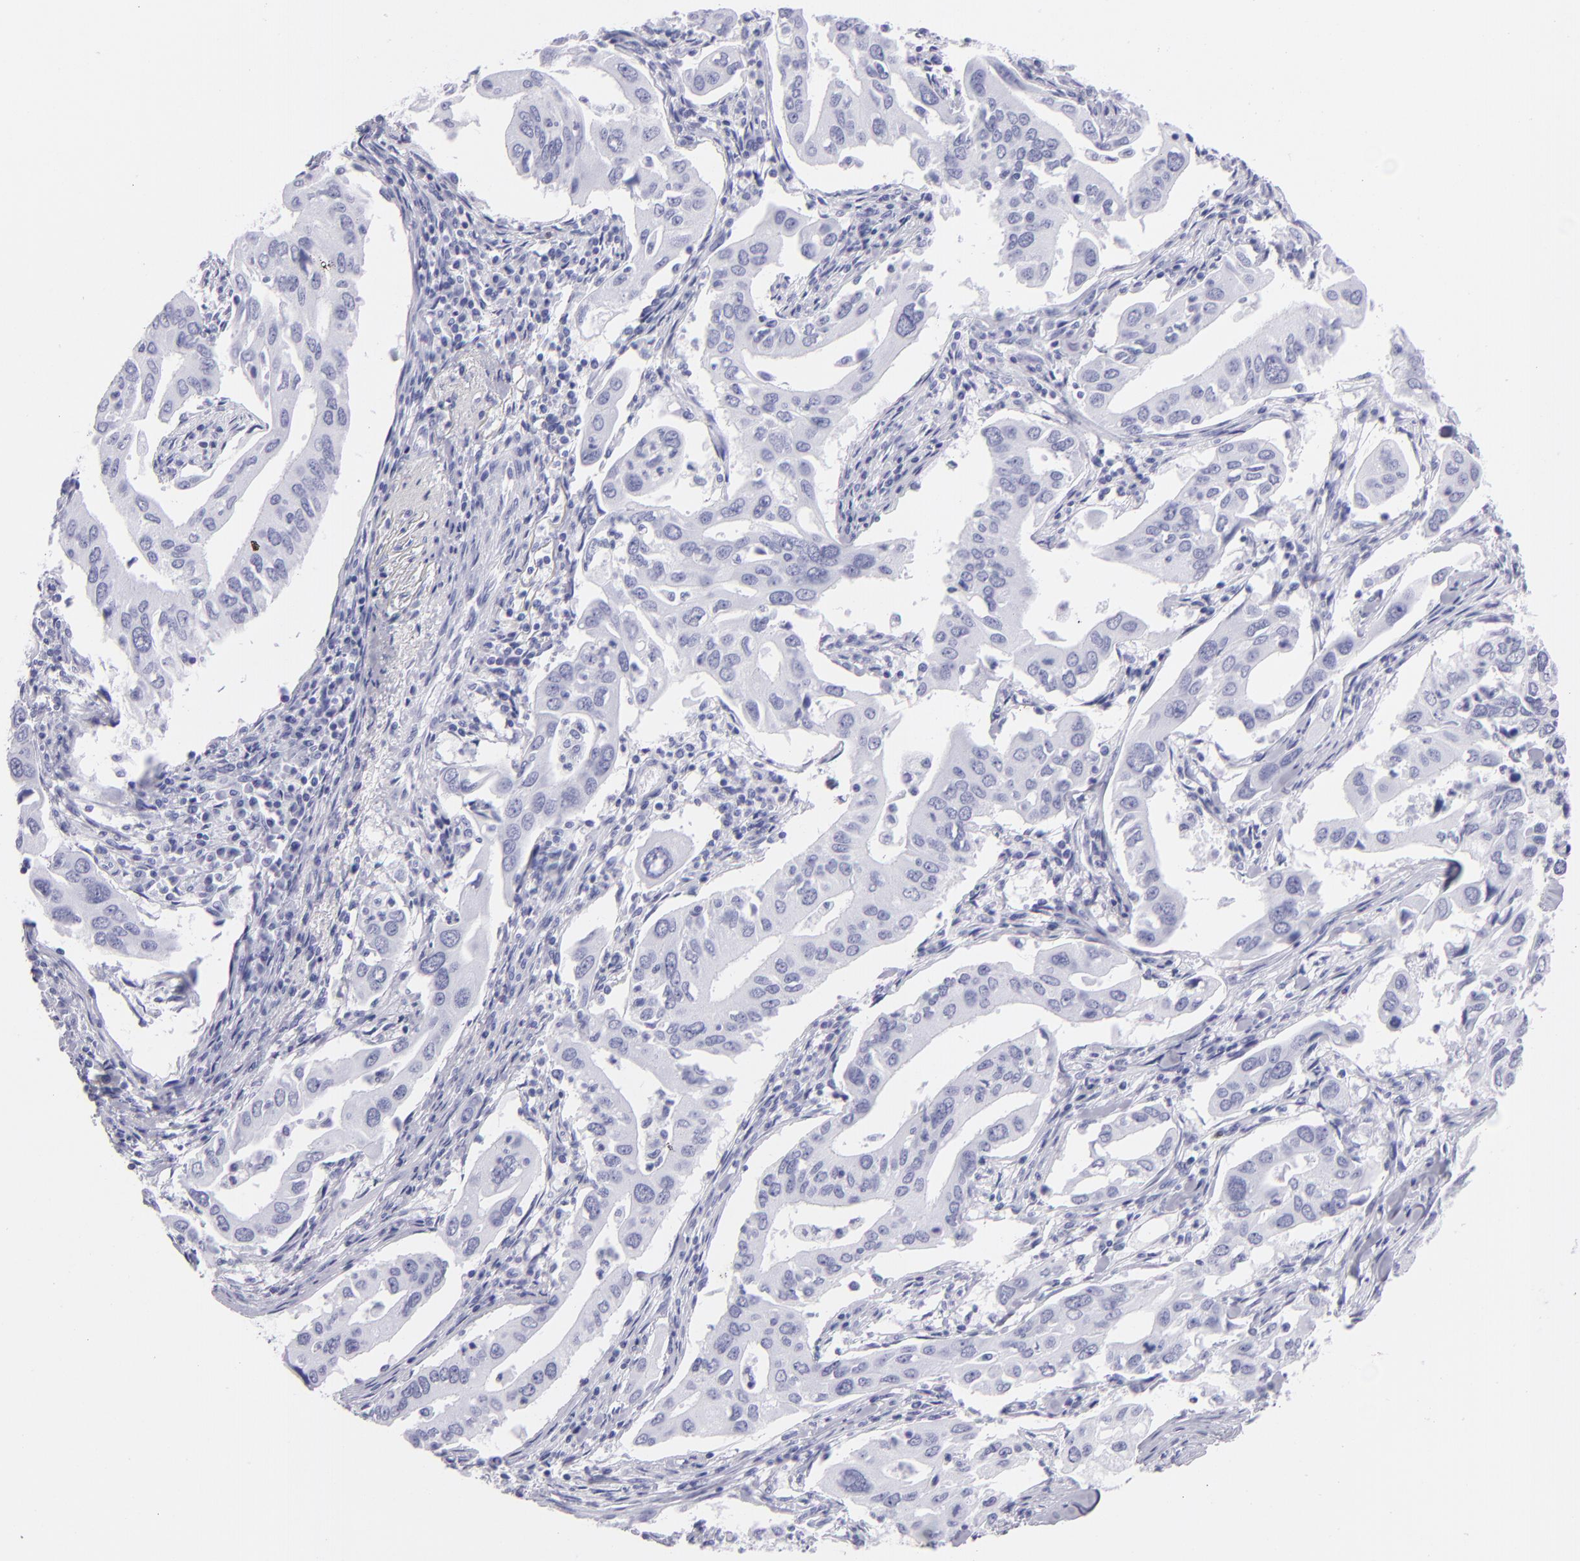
{"staining": {"intensity": "negative", "quantity": "none", "location": "none"}, "tissue": "lung cancer", "cell_type": "Tumor cells", "image_type": "cancer", "snomed": [{"axis": "morphology", "description": "Adenocarcinoma, NOS"}, {"axis": "topography", "description": "Lung"}], "caption": "Immunohistochemical staining of human lung cancer (adenocarcinoma) demonstrates no significant positivity in tumor cells.", "gene": "PVALB", "patient": {"sex": "male", "age": 48}}